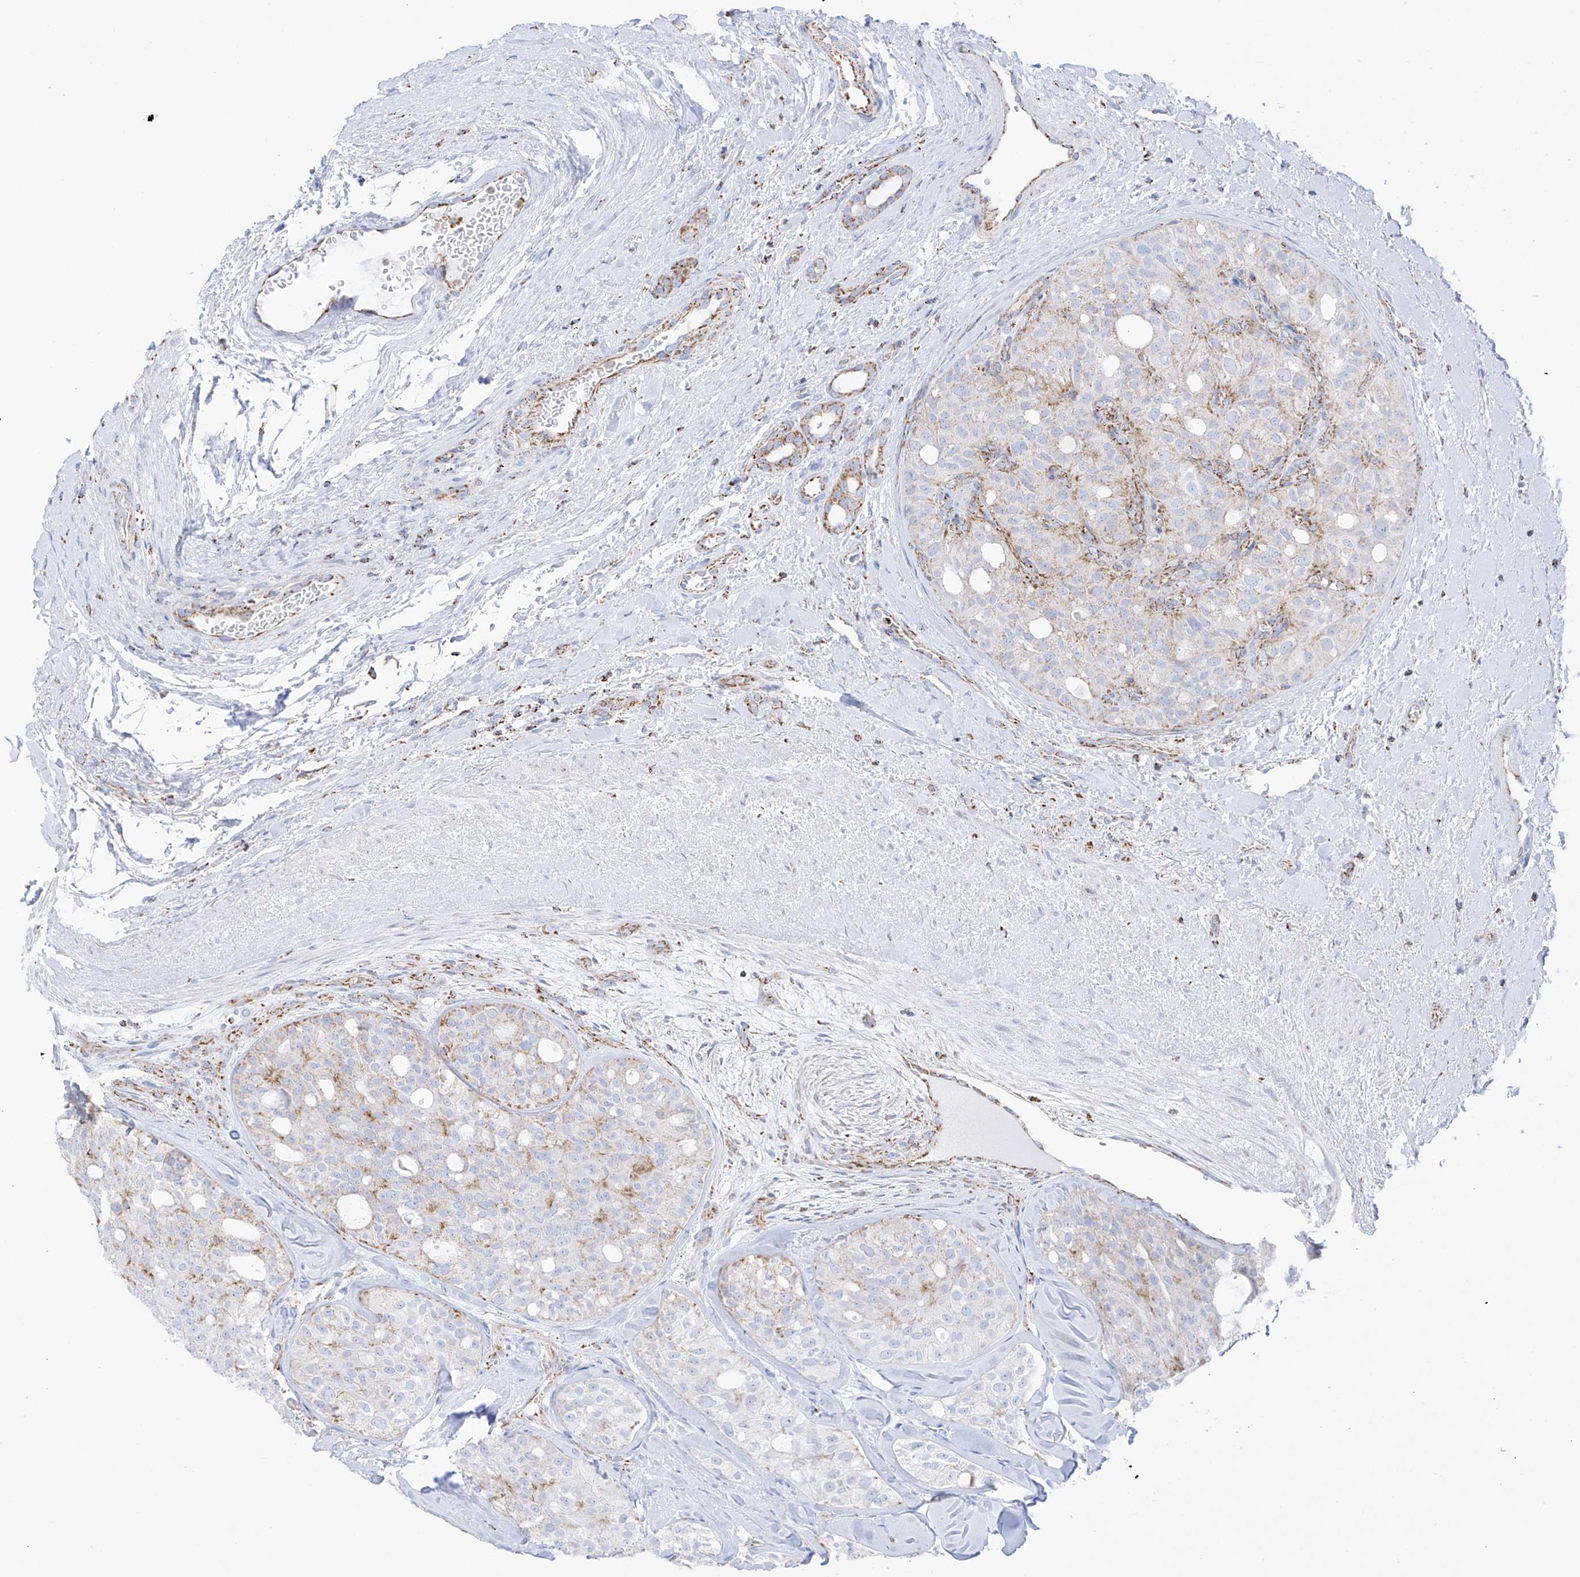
{"staining": {"intensity": "negative", "quantity": "none", "location": "none"}, "tissue": "thyroid cancer", "cell_type": "Tumor cells", "image_type": "cancer", "snomed": [{"axis": "morphology", "description": "Follicular adenoma carcinoma, NOS"}, {"axis": "topography", "description": "Thyroid gland"}], "caption": "This is an immunohistochemistry (IHC) photomicrograph of follicular adenoma carcinoma (thyroid). There is no expression in tumor cells.", "gene": "XKR3", "patient": {"sex": "male", "age": 75}}